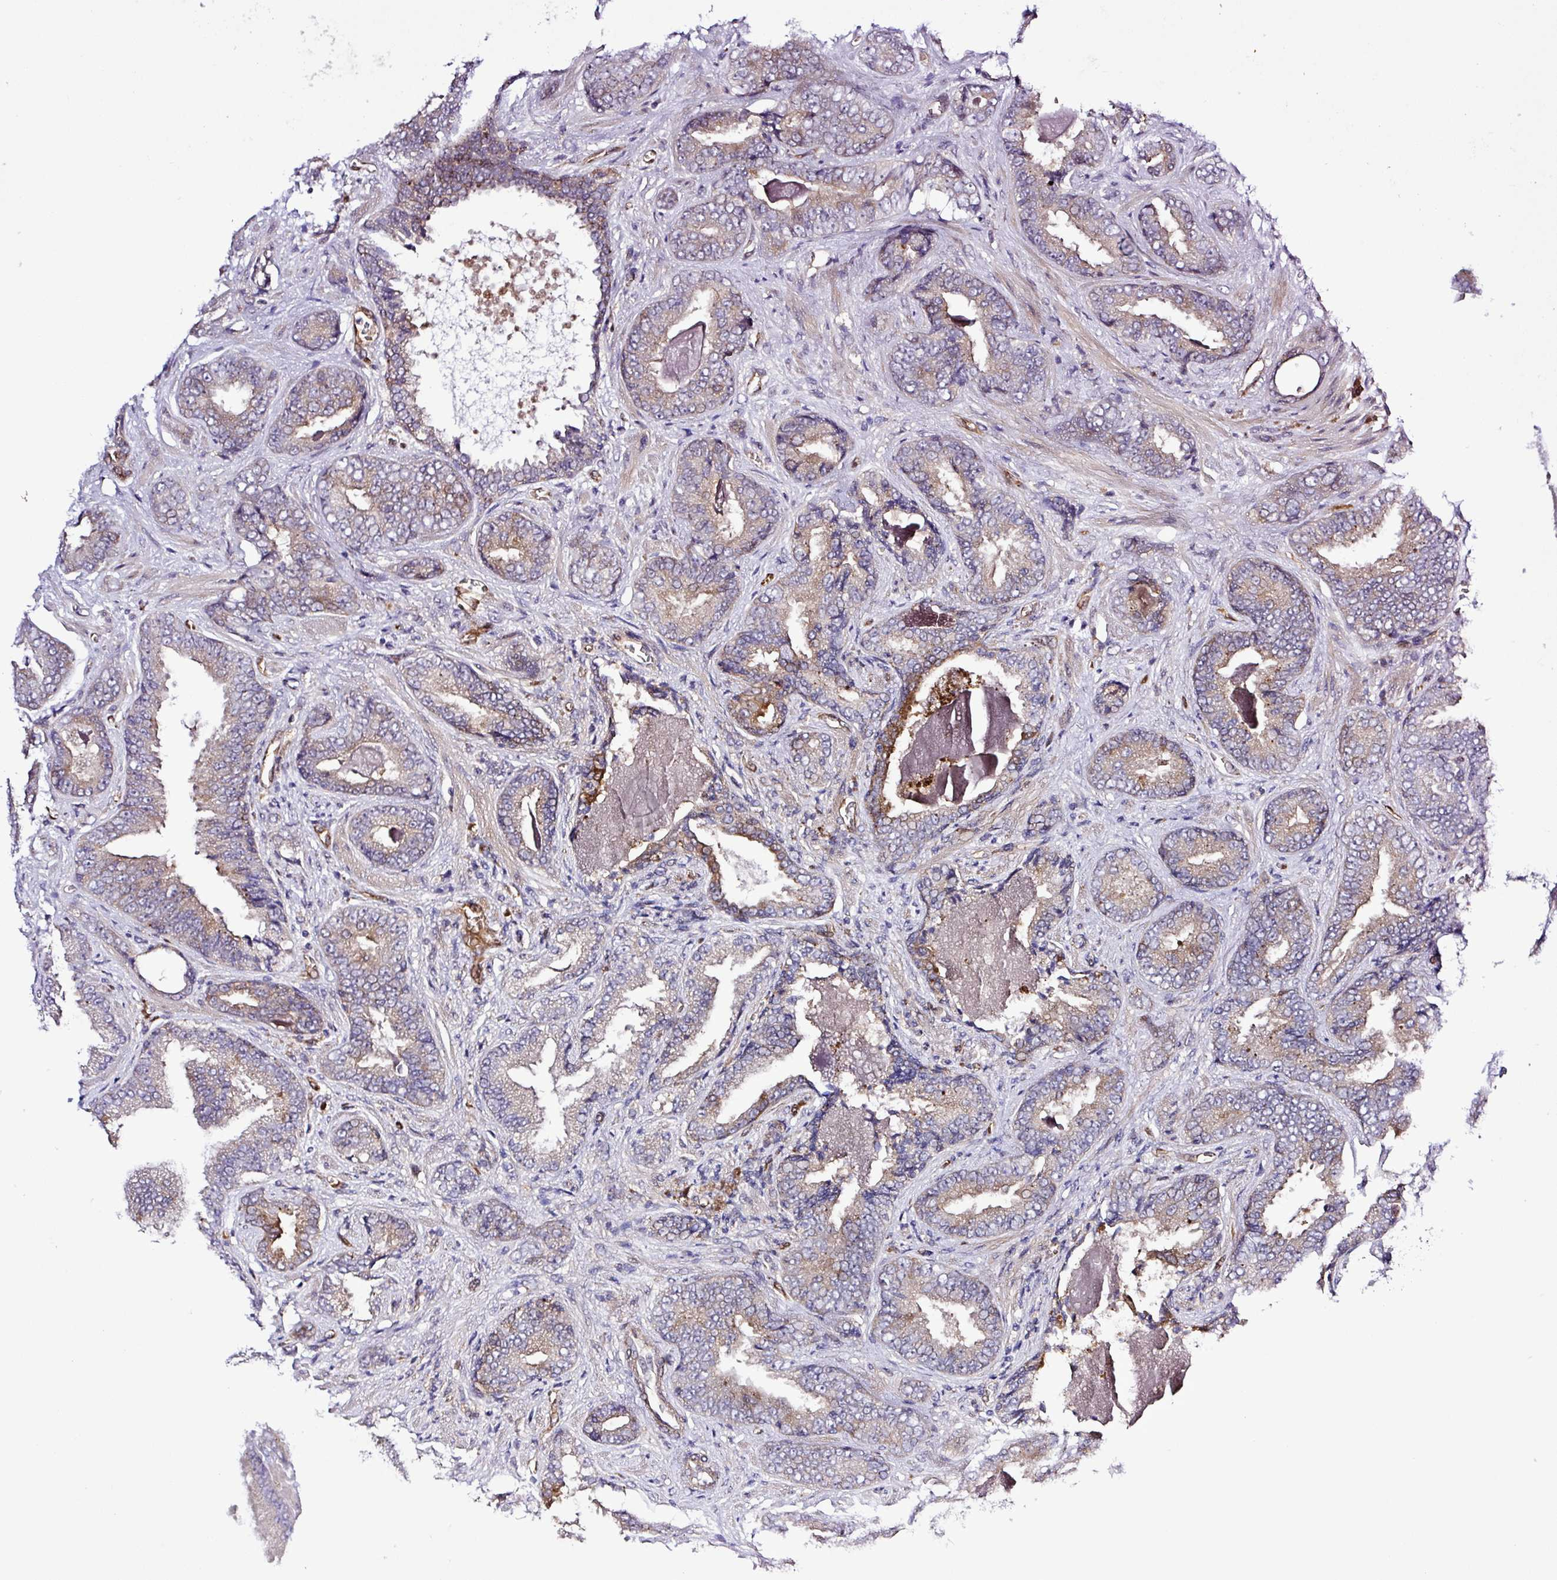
{"staining": {"intensity": "moderate", "quantity": "25%-75%", "location": "cytoplasmic/membranous"}, "tissue": "prostate cancer", "cell_type": "Tumor cells", "image_type": "cancer", "snomed": [{"axis": "morphology", "description": "Adenocarcinoma, Low grade"}, {"axis": "topography", "description": "Prostate"}], "caption": "Immunohistochemical staining of human prostate adenocarcinoma (low-grade) exhibits moderate cytoplasmic/membranous protein expression in approximately 25%-75% of tumor cells.", "gene": "CARHSP1", "patient": {"sex": "male", "age": 62}}